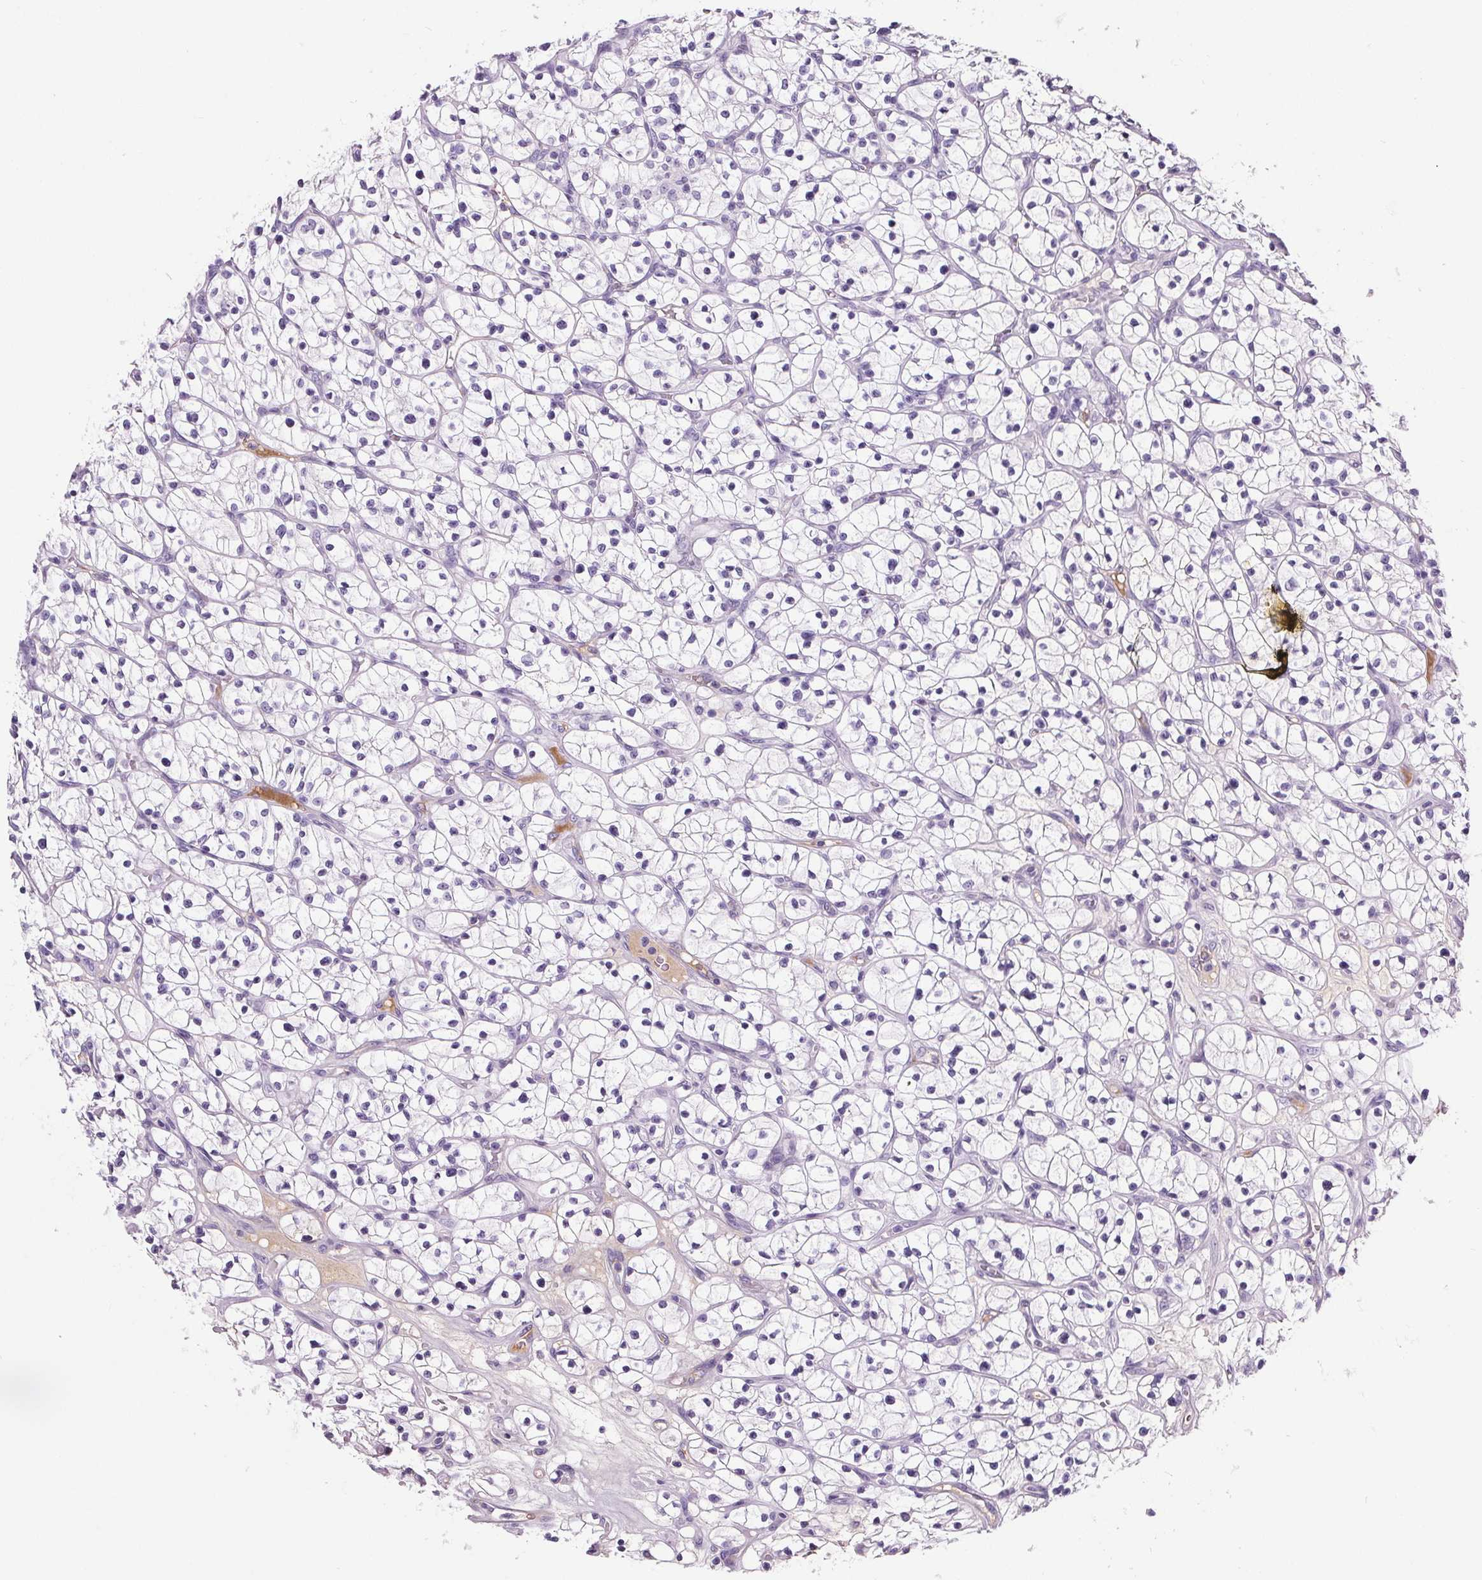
{"staining": {"intensity": "negative", "quantity": "none", "location": "none"}, "tissue": "renal cancer", "cell_type": "Tumor cells", "image_type": "cancer", "snomed": [{"axis": "morphology", "description": "Adenocarcinoma, NOS"}, {"axis": "topography", "description": "Kidney"}], "caption": "High power microscopy micrograph of an IHC image of adenocarcinoma (renal), revealing no significant positivity in tumor cells.", "gene": "CD5L", "patient": {"sex": "female", "age": 64}}